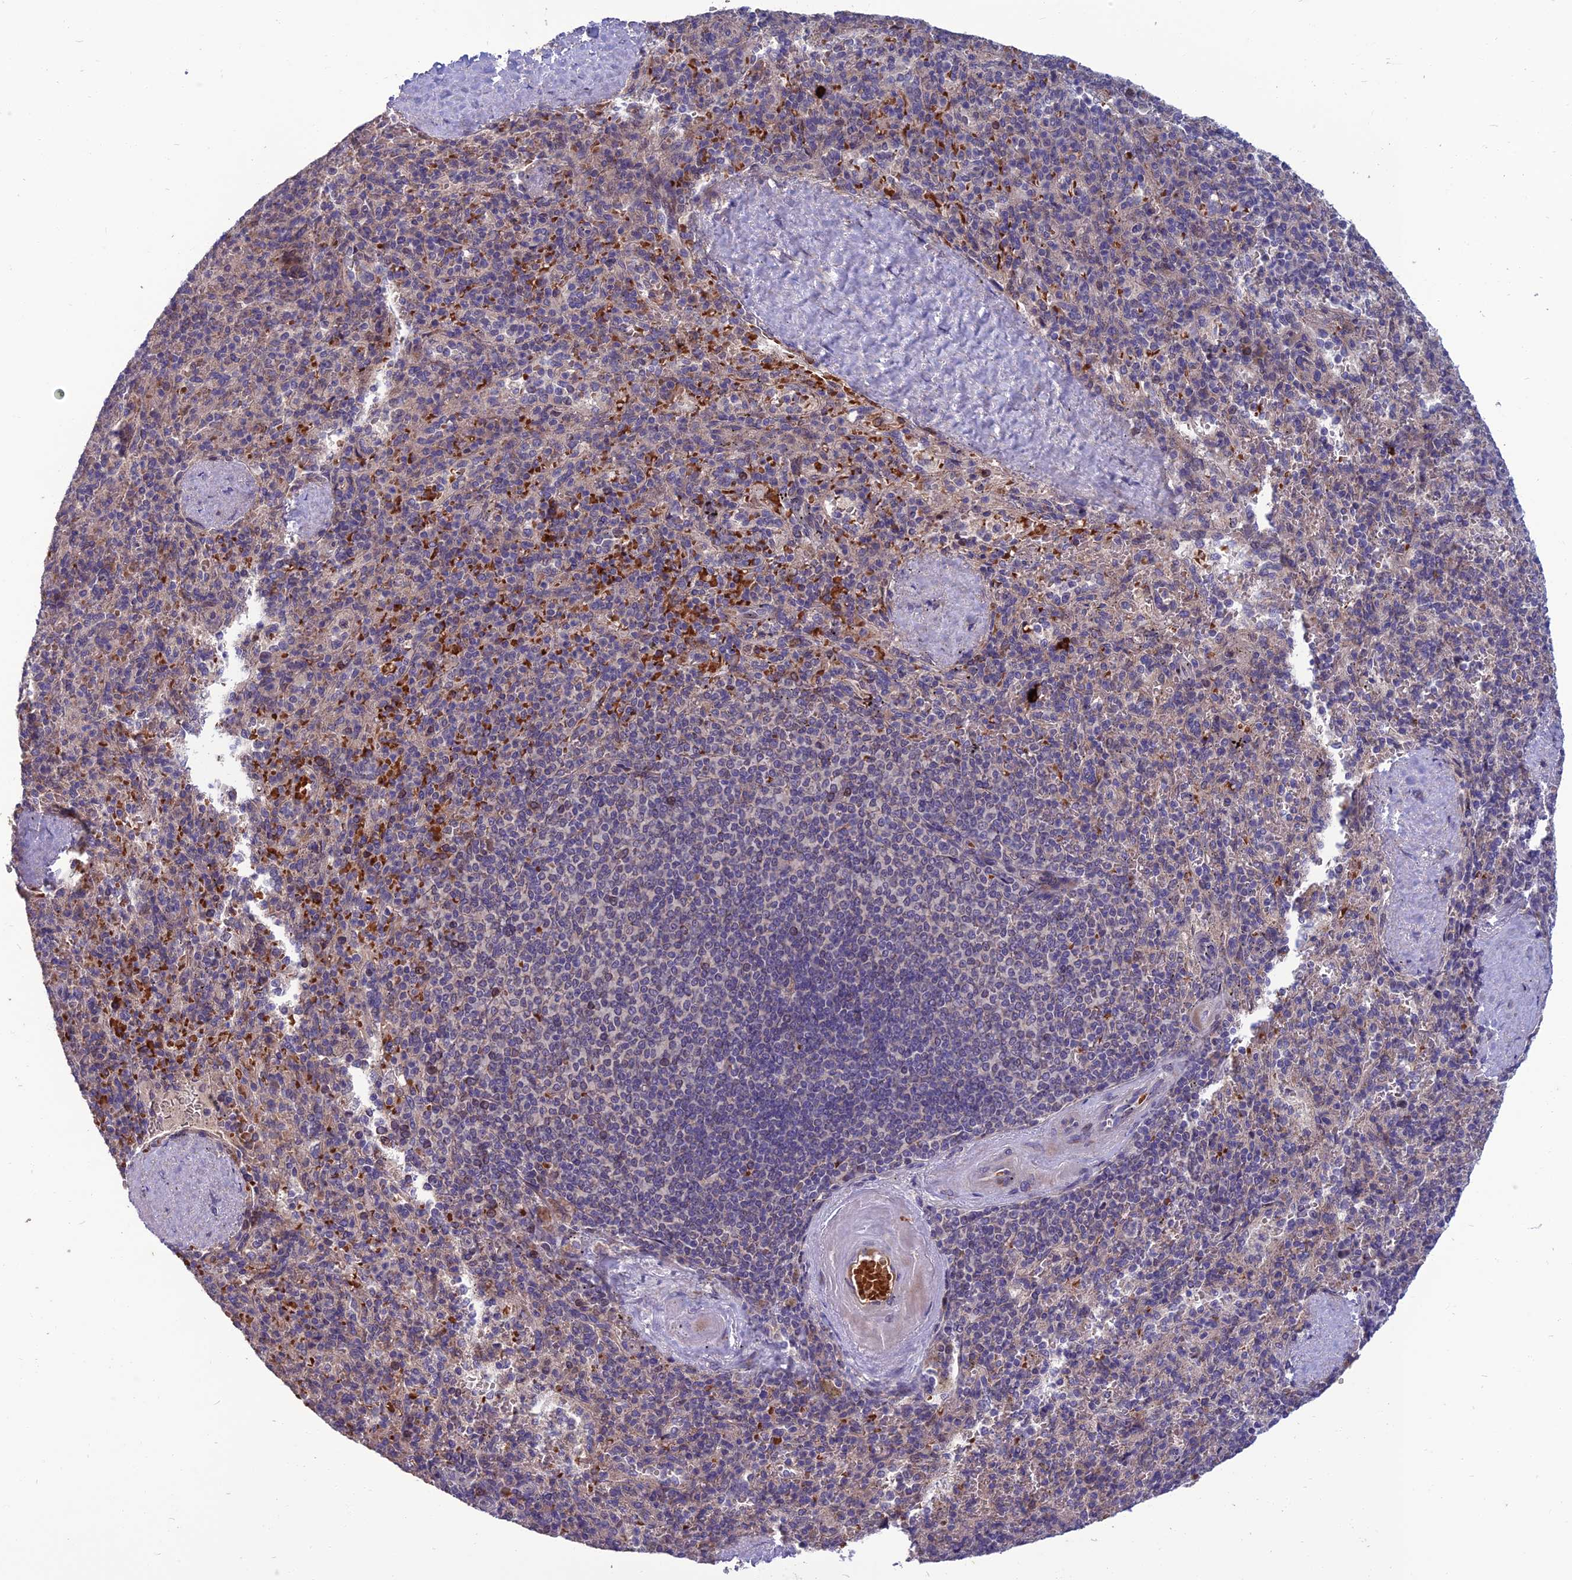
{"staining": {"intensity": "strong", "quantity": "<25%", "location": "cytoplasmic/membranous"}, "tissue": "spleen", "cell_type": "Cells in red pulp", "image_type": "normal", "snomed": [{"axis": "morphology", "description": "Normal tissue, NOS"}, {"axis": "topography", "description": "Spleen"}], "caption": "Unremarkable spleen displays strong cytoplasmic/membranous expression in about <25% of cells in red pulp, visualized by immunohistochemistry. The protein of interest is shown in brown color, while the nuclei are stained blue.", "gene": "GIPC1", "patient": {"sex": "male", "age": 82}}